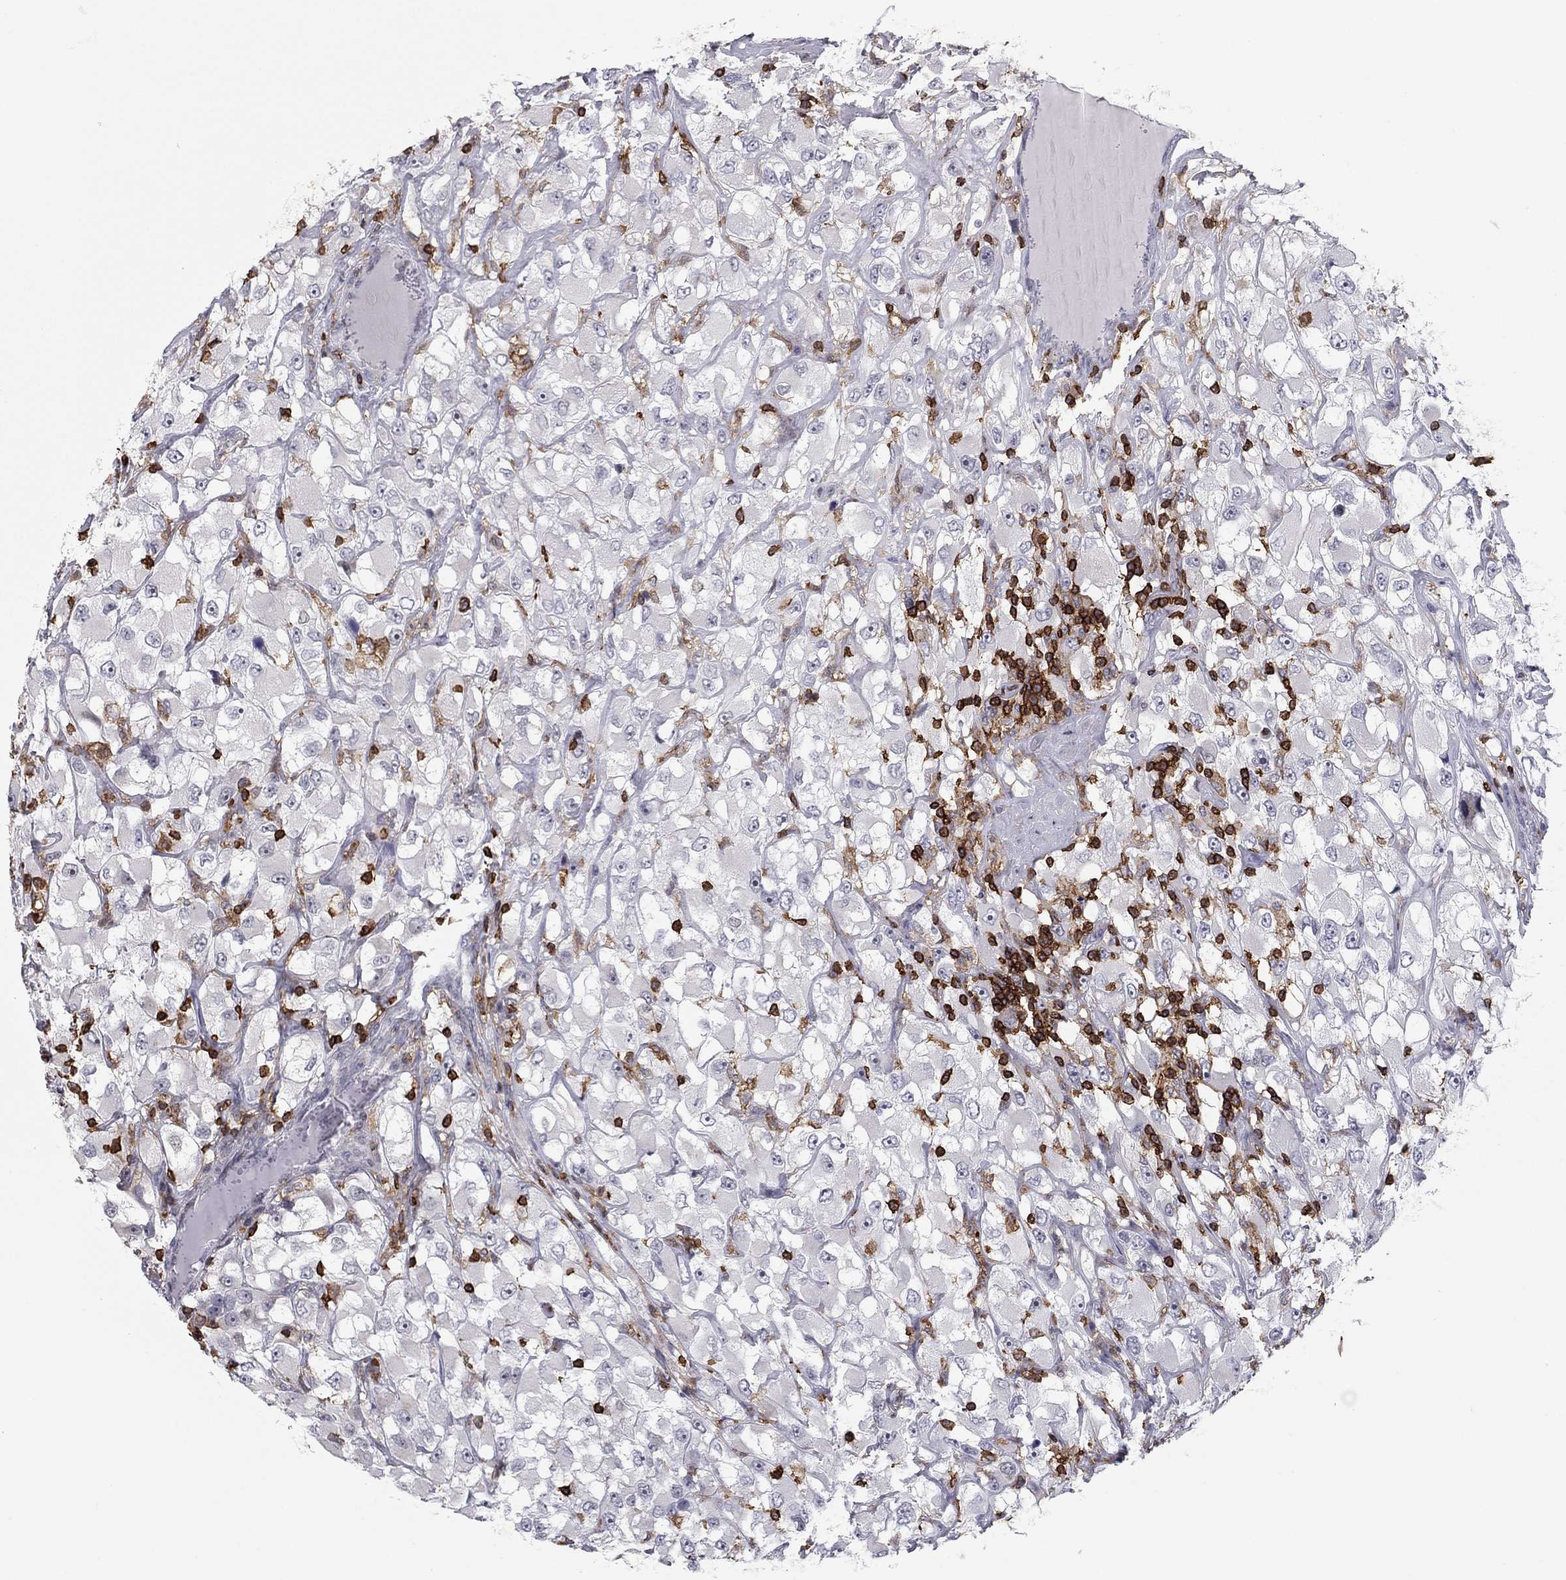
{"staining": {"intensity": "negative", "quantity": "none", "location": "none"}, "tissue": "renal cancer", "cell_type": "Tumor cells", "image_type": "cancer", "snomed": [{"axis": "morphology", "description": "Adenocarcinoma, NOS"}, {"axis": "topography", "description": "Kidney"}], "caption": "An immunohistochemistry histopathology image of renal cancer (adenocarcinoma) is shown. There is no staining in tumor cells of renal cancer (adenocarcinoma).", "gene": "ARHGAP27", "patient": {"sex": "female", "age": 52}}